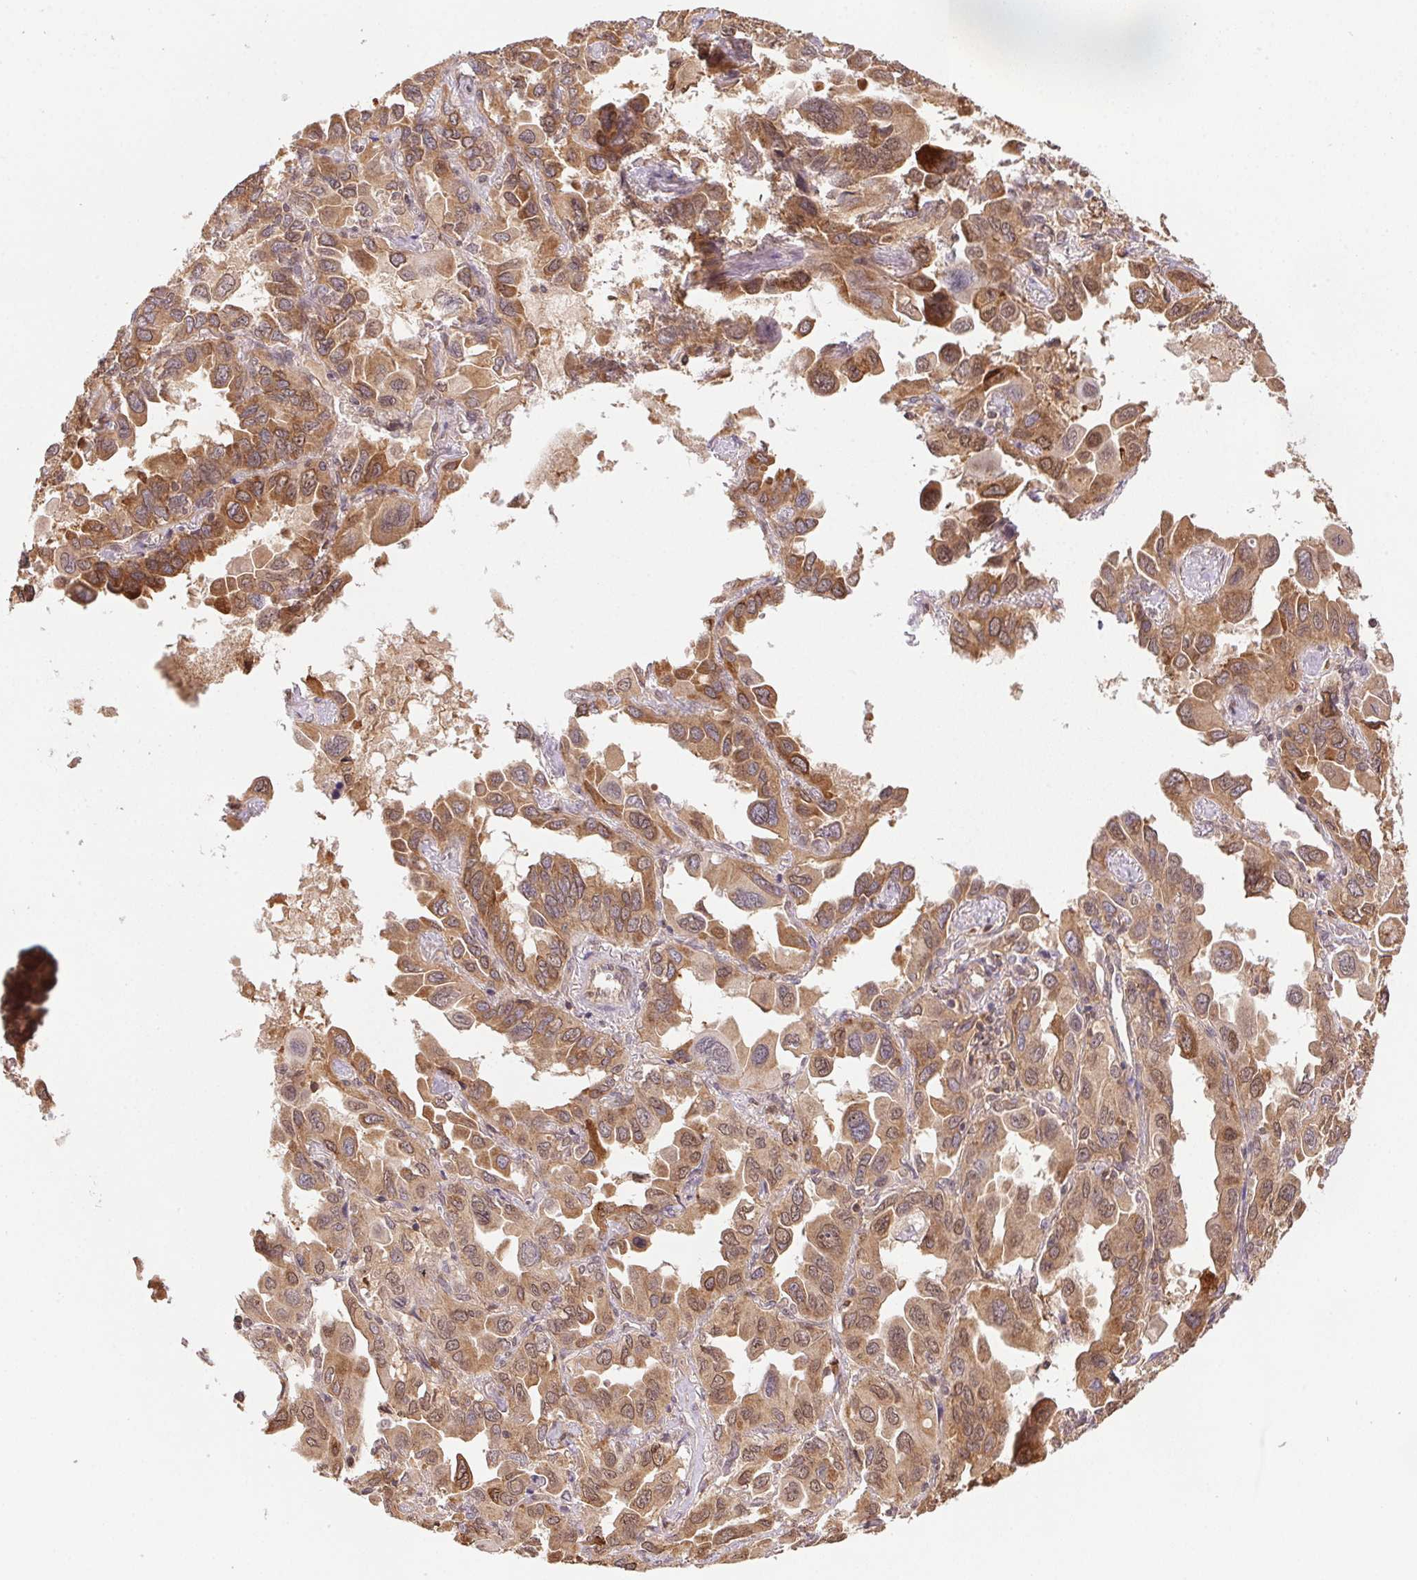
{"staining": {"intensity": "moderate", "quantity": ">75%", "location": "cytoplasmic/membranous,nuclear"}, "tissue": "lung cancer", "cell_type": "Tumor cells", "image_type": "cancer", "snomed": [{"axis": "morphology", "description": "Adenocarcinoma, NOS"}, {"axis": "topography", "description": "Lung"}], "caption": "This histopathology image exhibits immunohistochemistry (IHC) staining of adenocarcinoma (lung), with medium moderate cytoplasmic/membranous and nuclear staining in approximately >75% of tumor cells.", "gene": "MEX3D", "patient": {"sex": "male", "age": 64}}